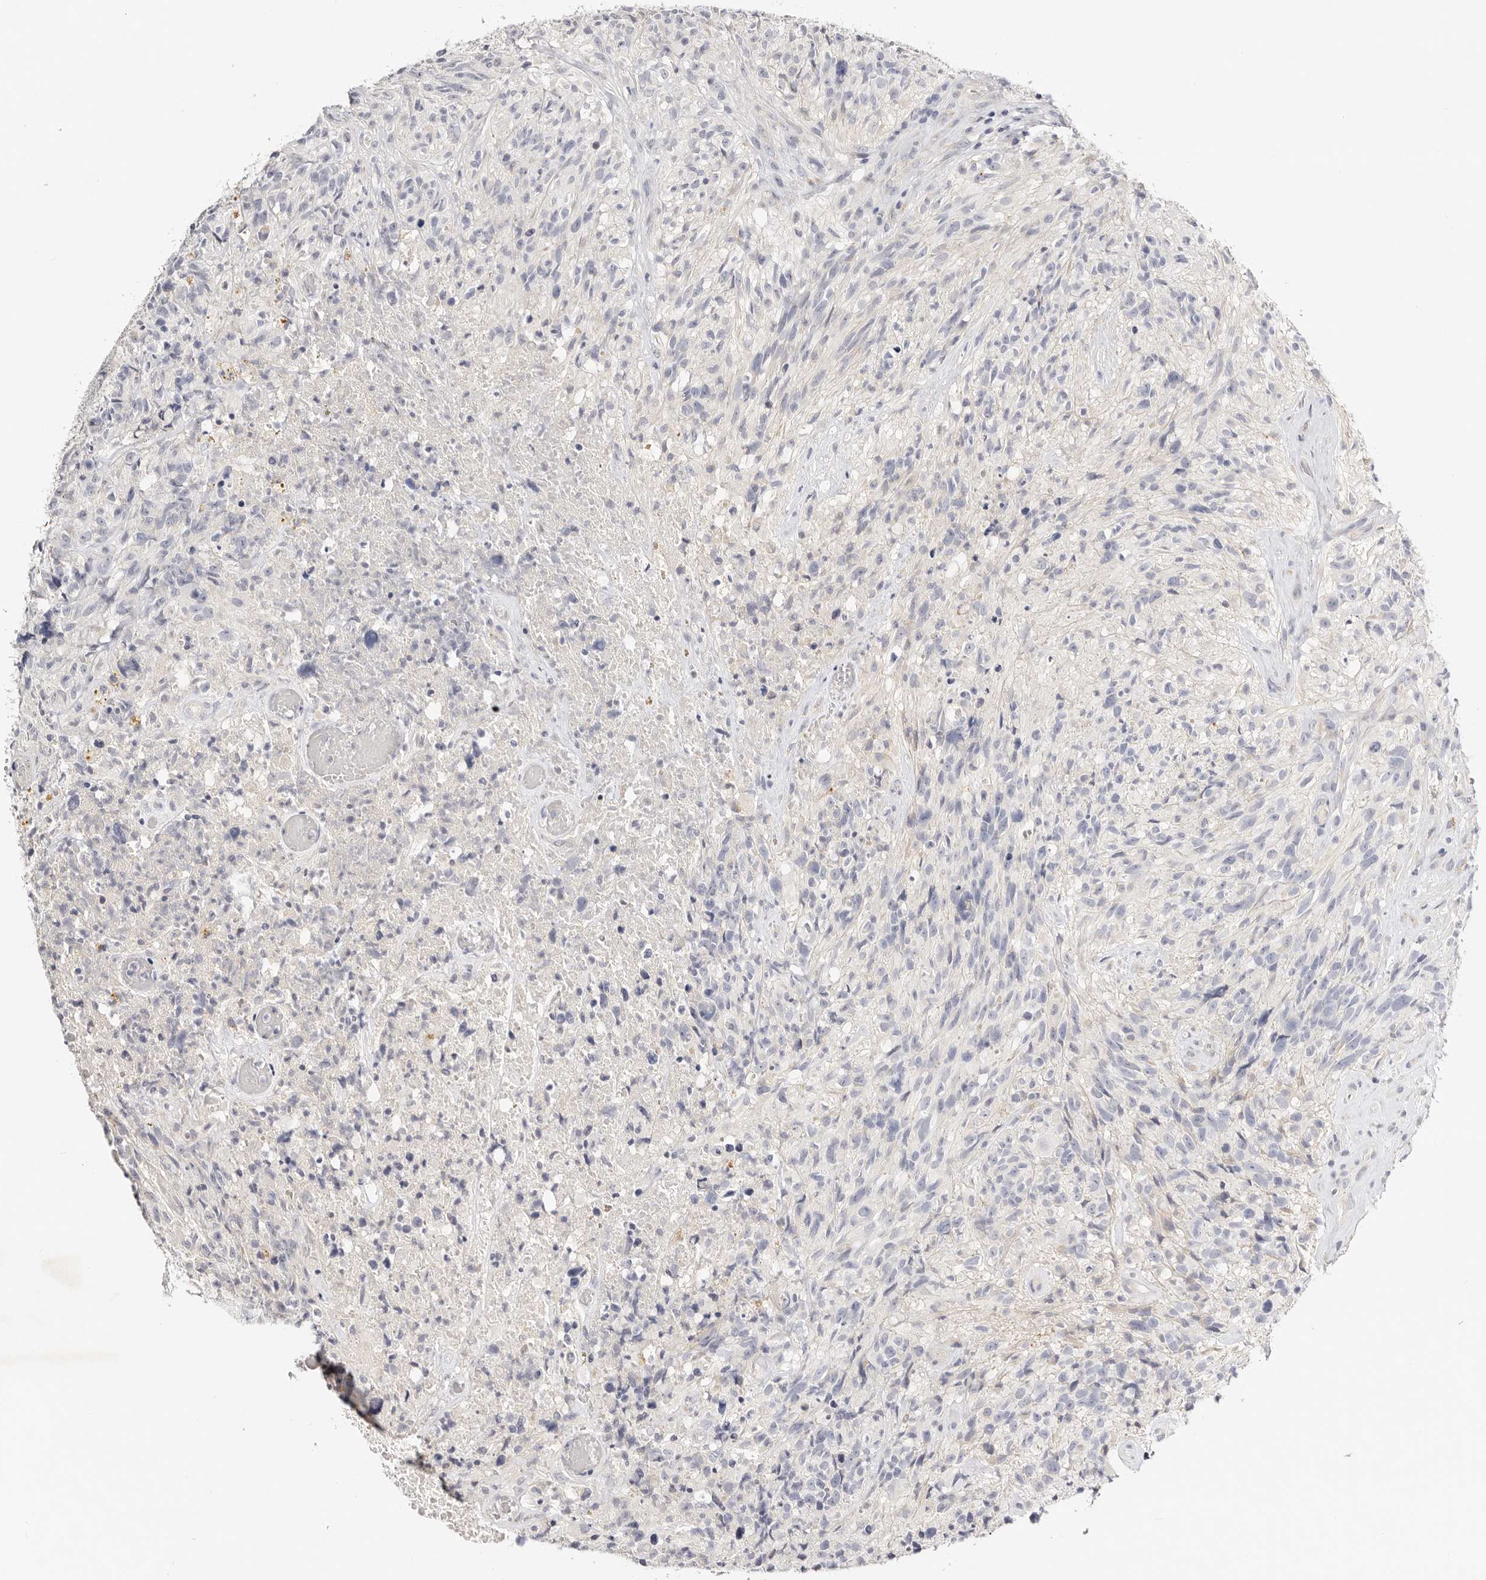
{"staining": {"intensity": "negative", "quantity": "none", "location": "none"}, "tissue": "glioma", "cell_type": "Tumor cells", "image_type": "cancer", "snomed": [{"axis": "morphology", "description": "Glioma, malignant, High grade"}, {"axis": "topography", "description": "Brain"}], "caption": "High power microscopy image of an immunohistochemistry (IHC) micrograph of high-grade glioma (malignant), revealing no significant expression in tumor cells.", "gene": "DNASE1", "patient": {"sex": "male", "age": 69}}